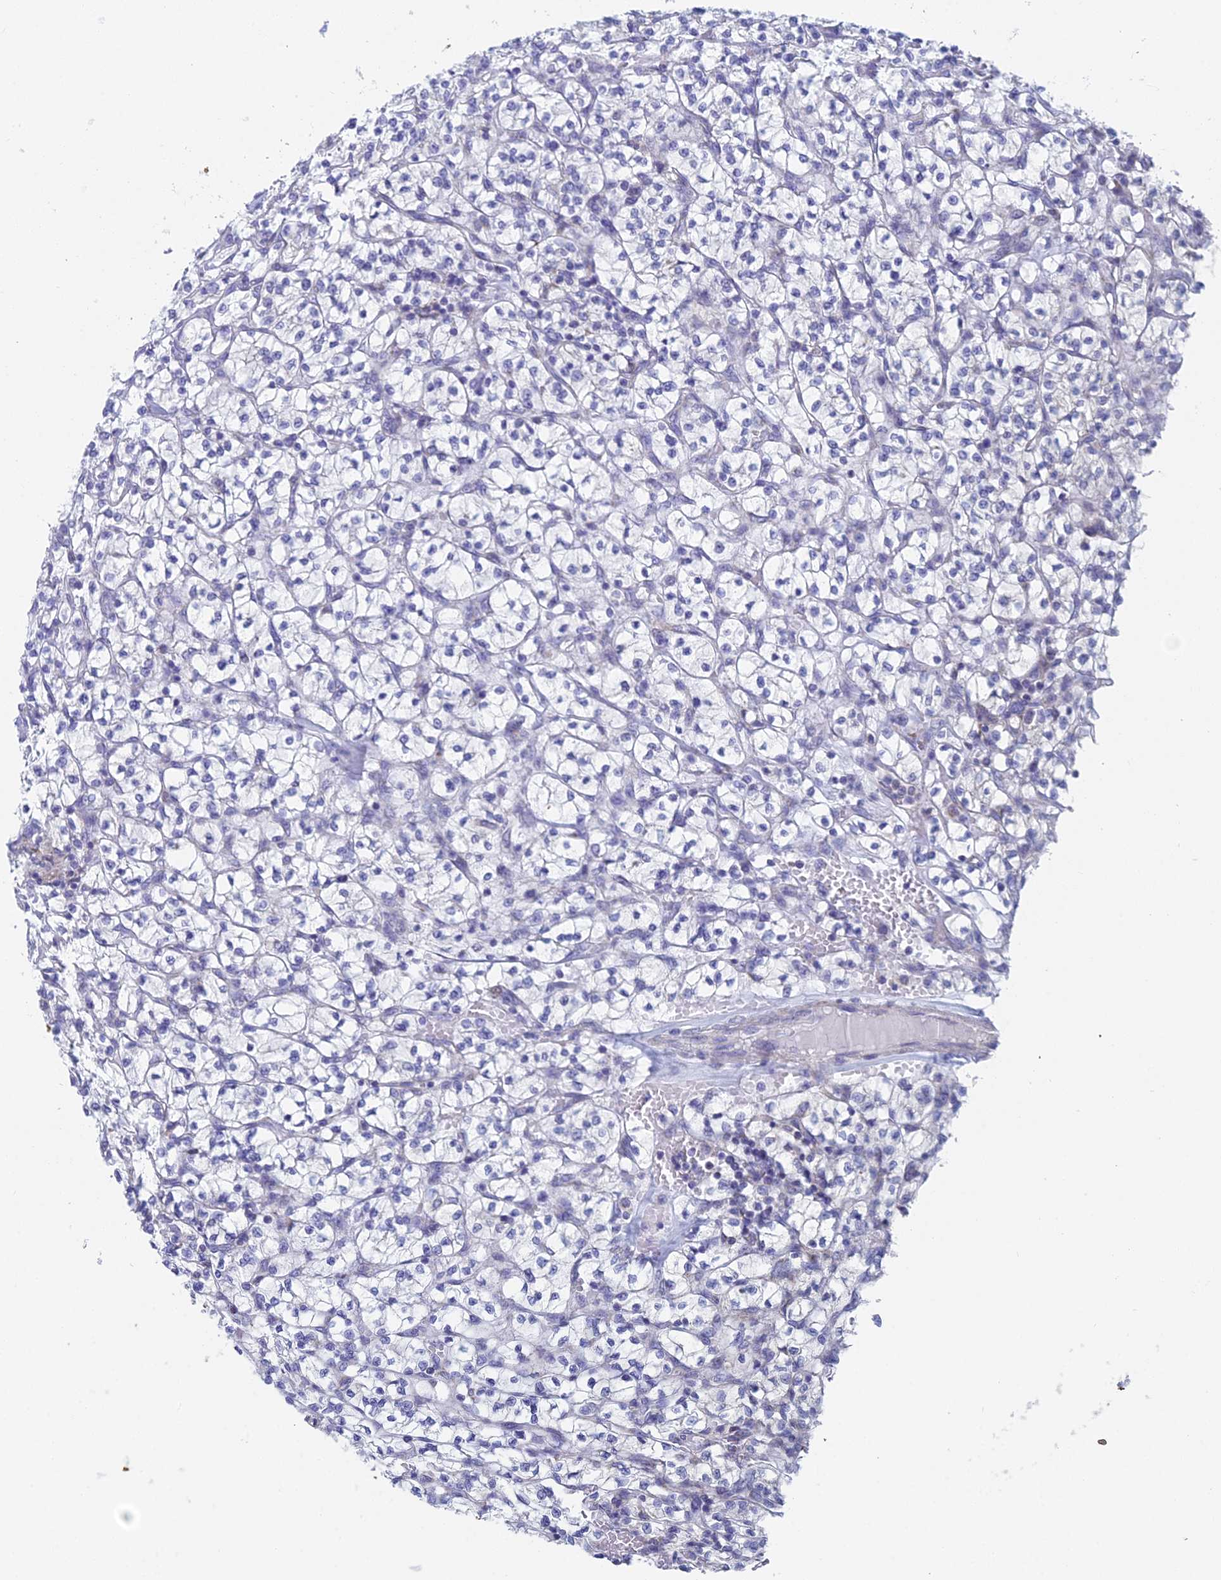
{"staining": {"intensity": "negative", "quantity": "none", "location": "none"}, "tissue": "renal cancer", "cell_type": "Tumor cells", "image_type": "cancer", "snomed": [{"axis": "morphology", "description": "Adenocarcinoma, NOS"}, {"axis": "topography", "description": "Kidney"}], "caption": "Renal cancer (adenocarcinoma) was stained to show a protein in brown. There is no significant expression in tumor cells.", "gene": "ACSM1", "patient": {"sex": "female", "age": 64}}